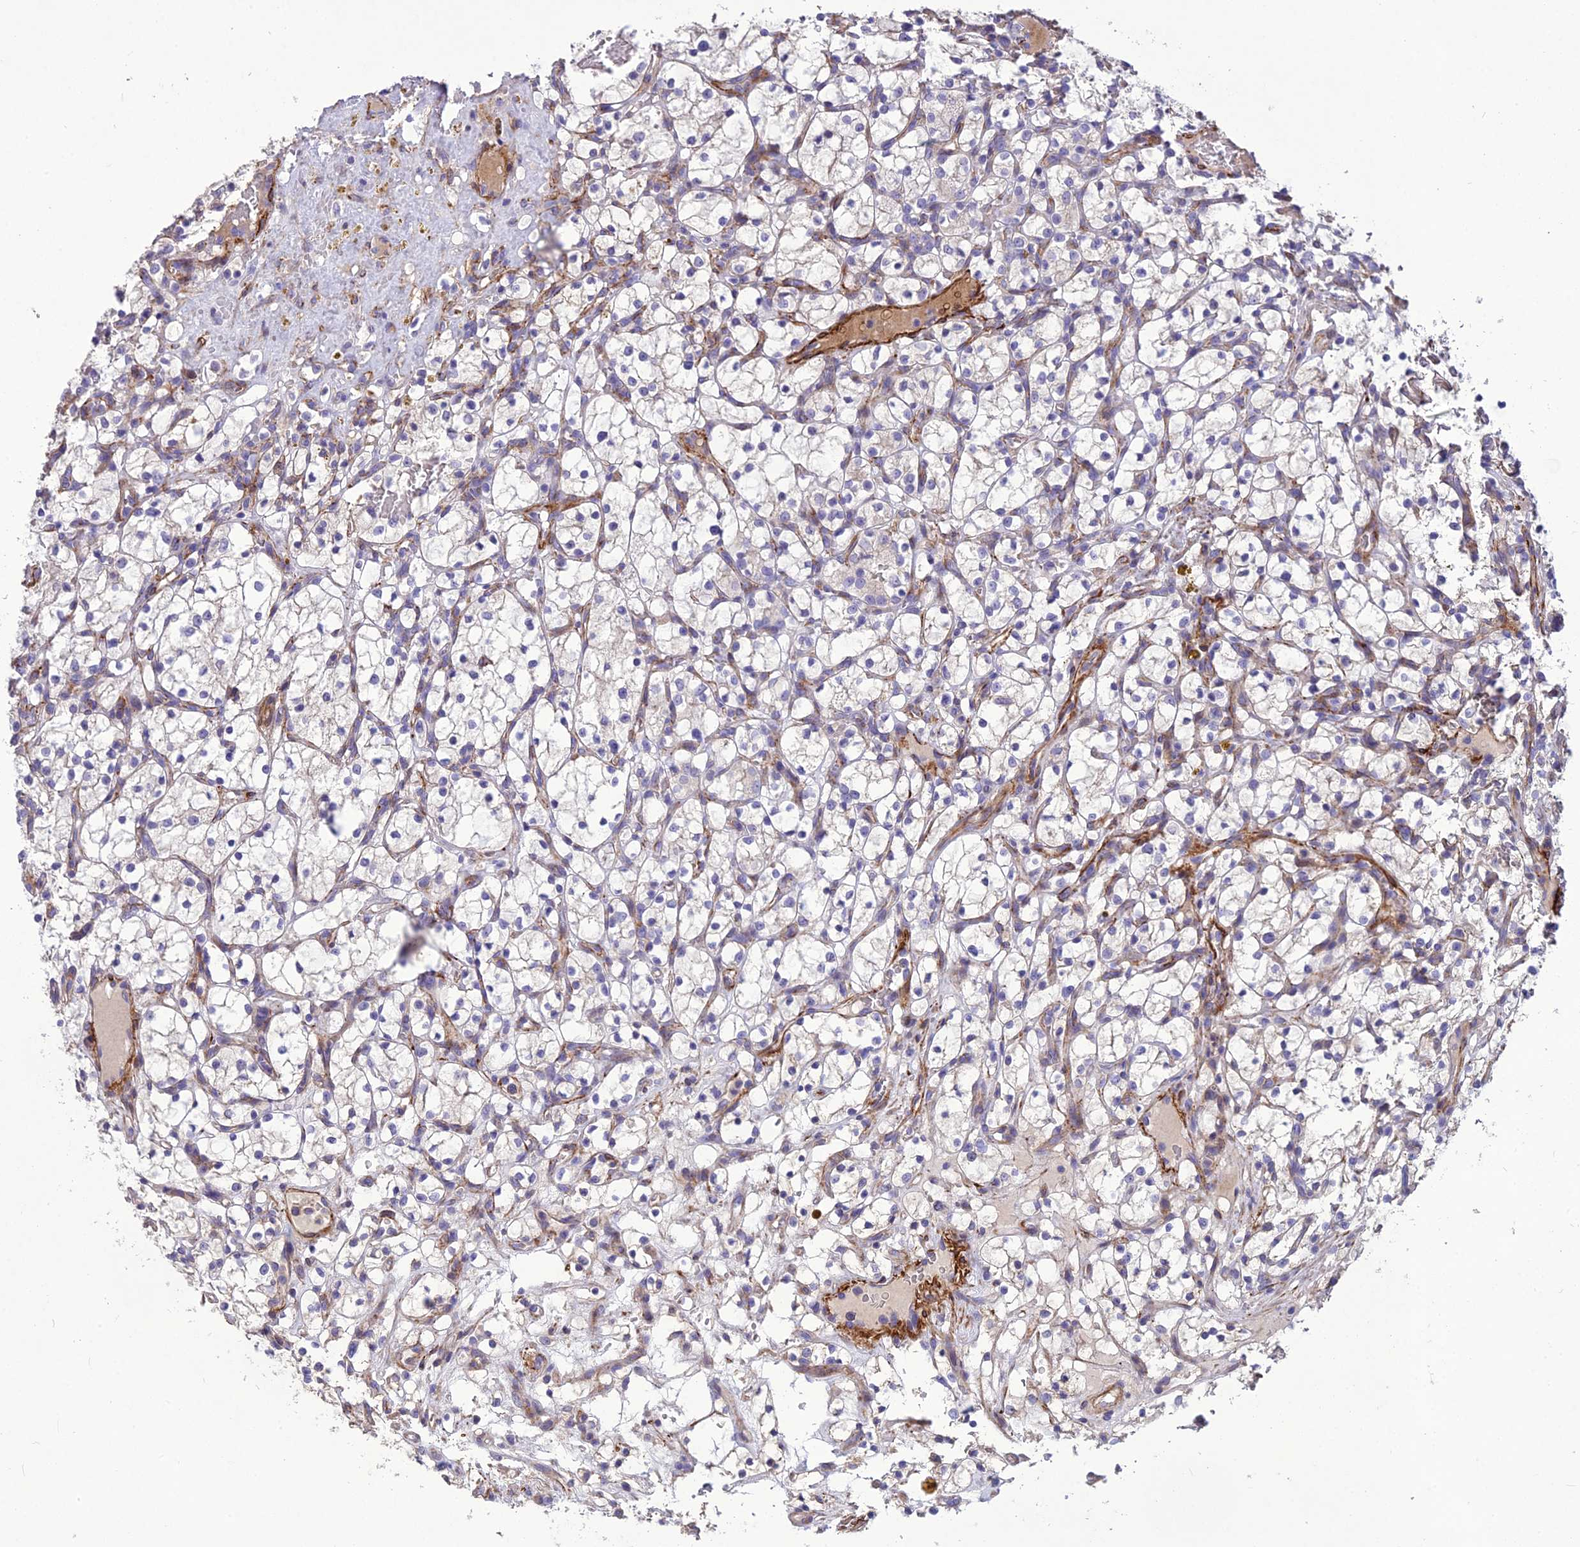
{"staining": {"intensity": "negative", "quantity": "none", "location": "none"}, "tissue": "renal cancer", "cell_type": "Tumor cells", "image_type": "cancer", "snomed": [{"axis": "morphology", "description": "Adenocarcinoma, NOS"}, {"axis": "topography", "description": "Kidney"}], "caption": "High magnification brightfield microscopy of renal adenocarcinoma stained with DAB (3,3'-diaminobenzidine) (brown) and counterstained with hematoxylin (blue): tumor cells show no significant positivity.", "gene": "CLUH", "patient": {"sex": "female", "age": 69}}